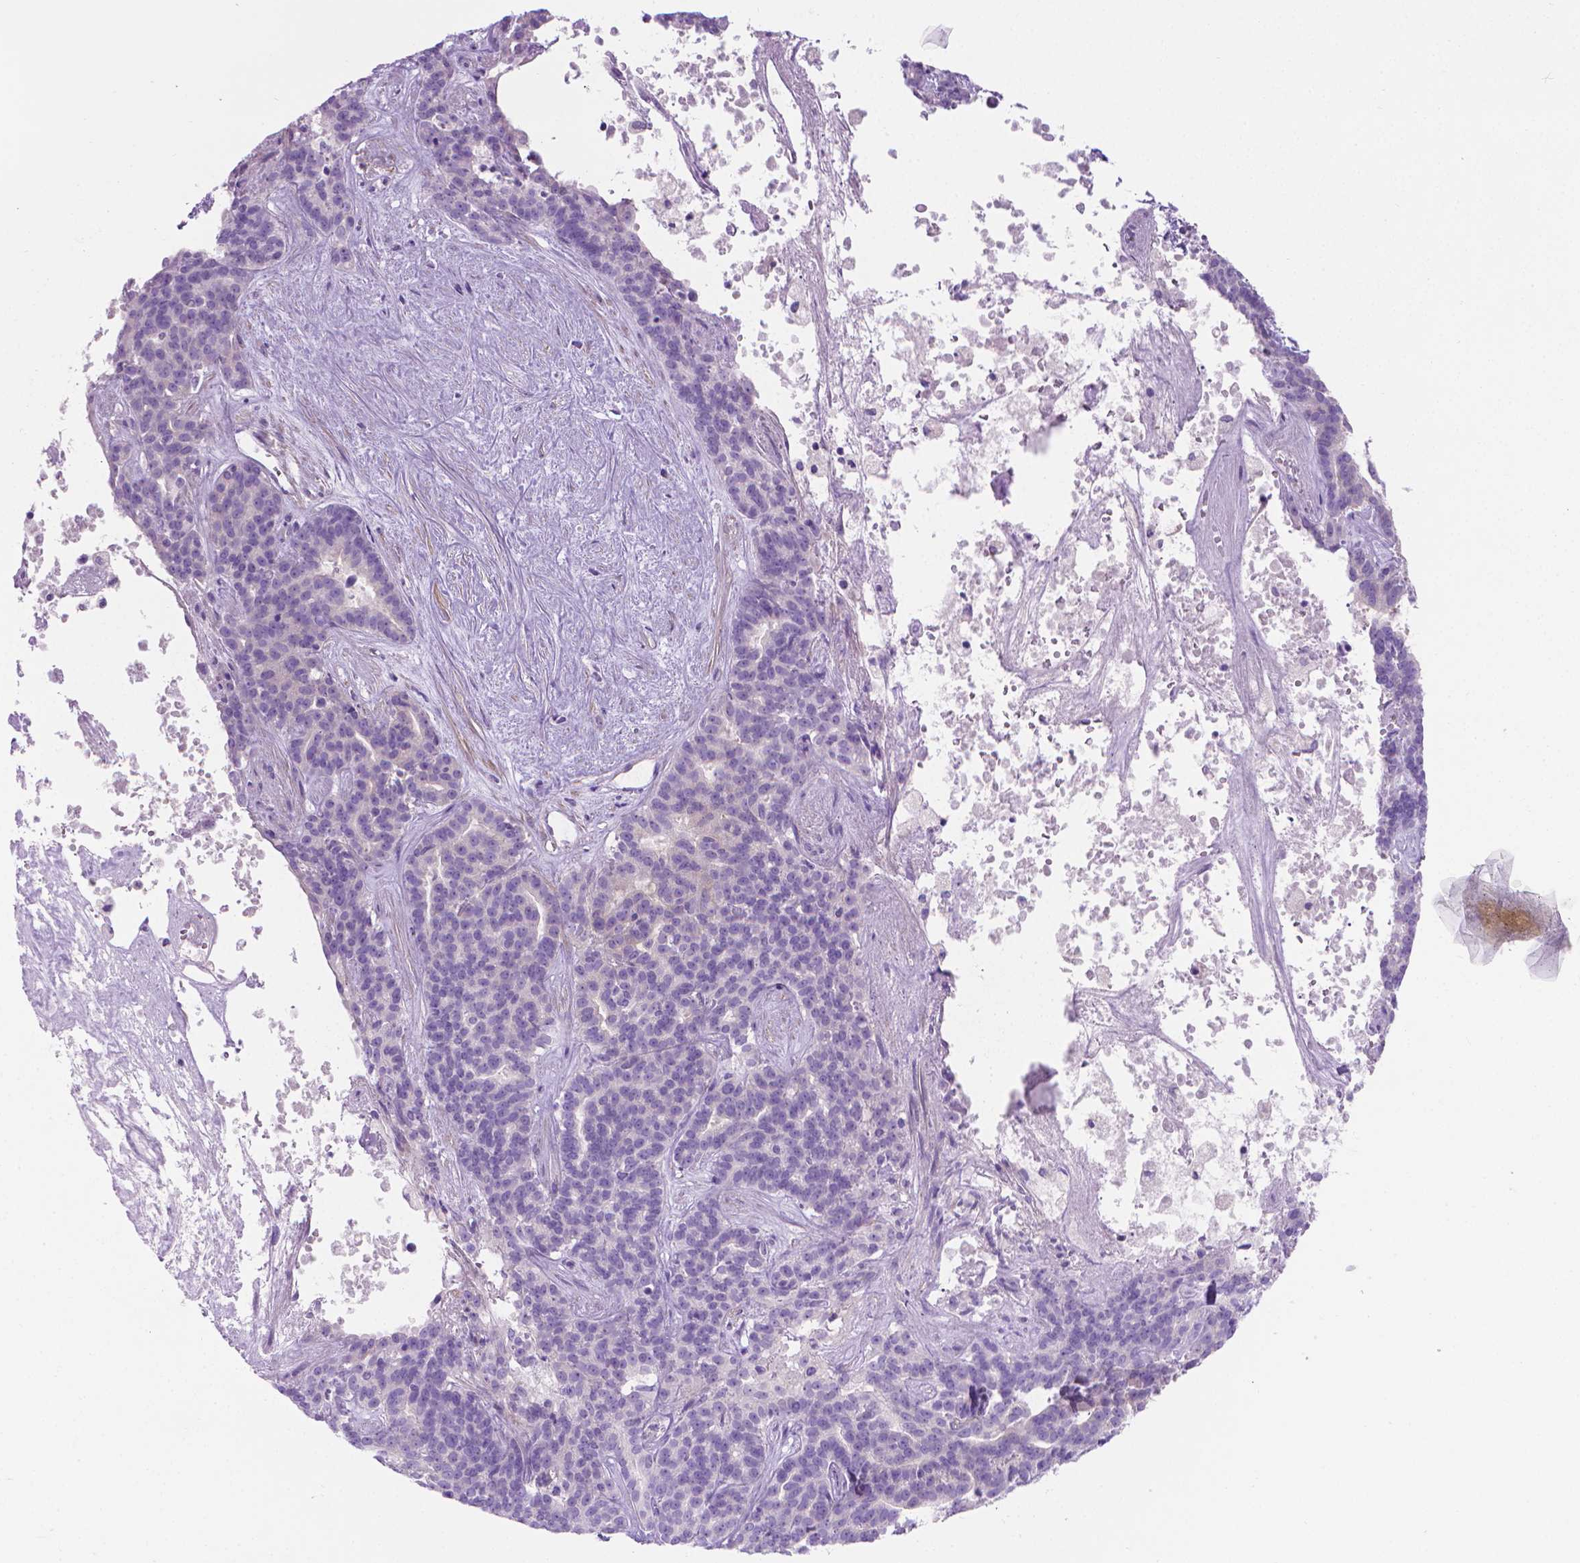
{"staining": {"intensity": "negative", "quantity": "none", "location": "none"}, "tissue": "liver cancer", "cell_type": "Tumor cells", "image_type": "cancer", "snomed": [{"axis": "morphology", "description": "Cholangiocarcinoma"}, {"axis": "topography", "description": "Liver"}], "caption": "This is a photomicrograph of immunohistochemistry (IHC) staining of liver cholangiocarcinoma, which shows no expression in tumor cells. (IHC, brightfield microscopy, high magnification).", "gene": "FASN", "patient": {"sex": "female", "age": 47}}